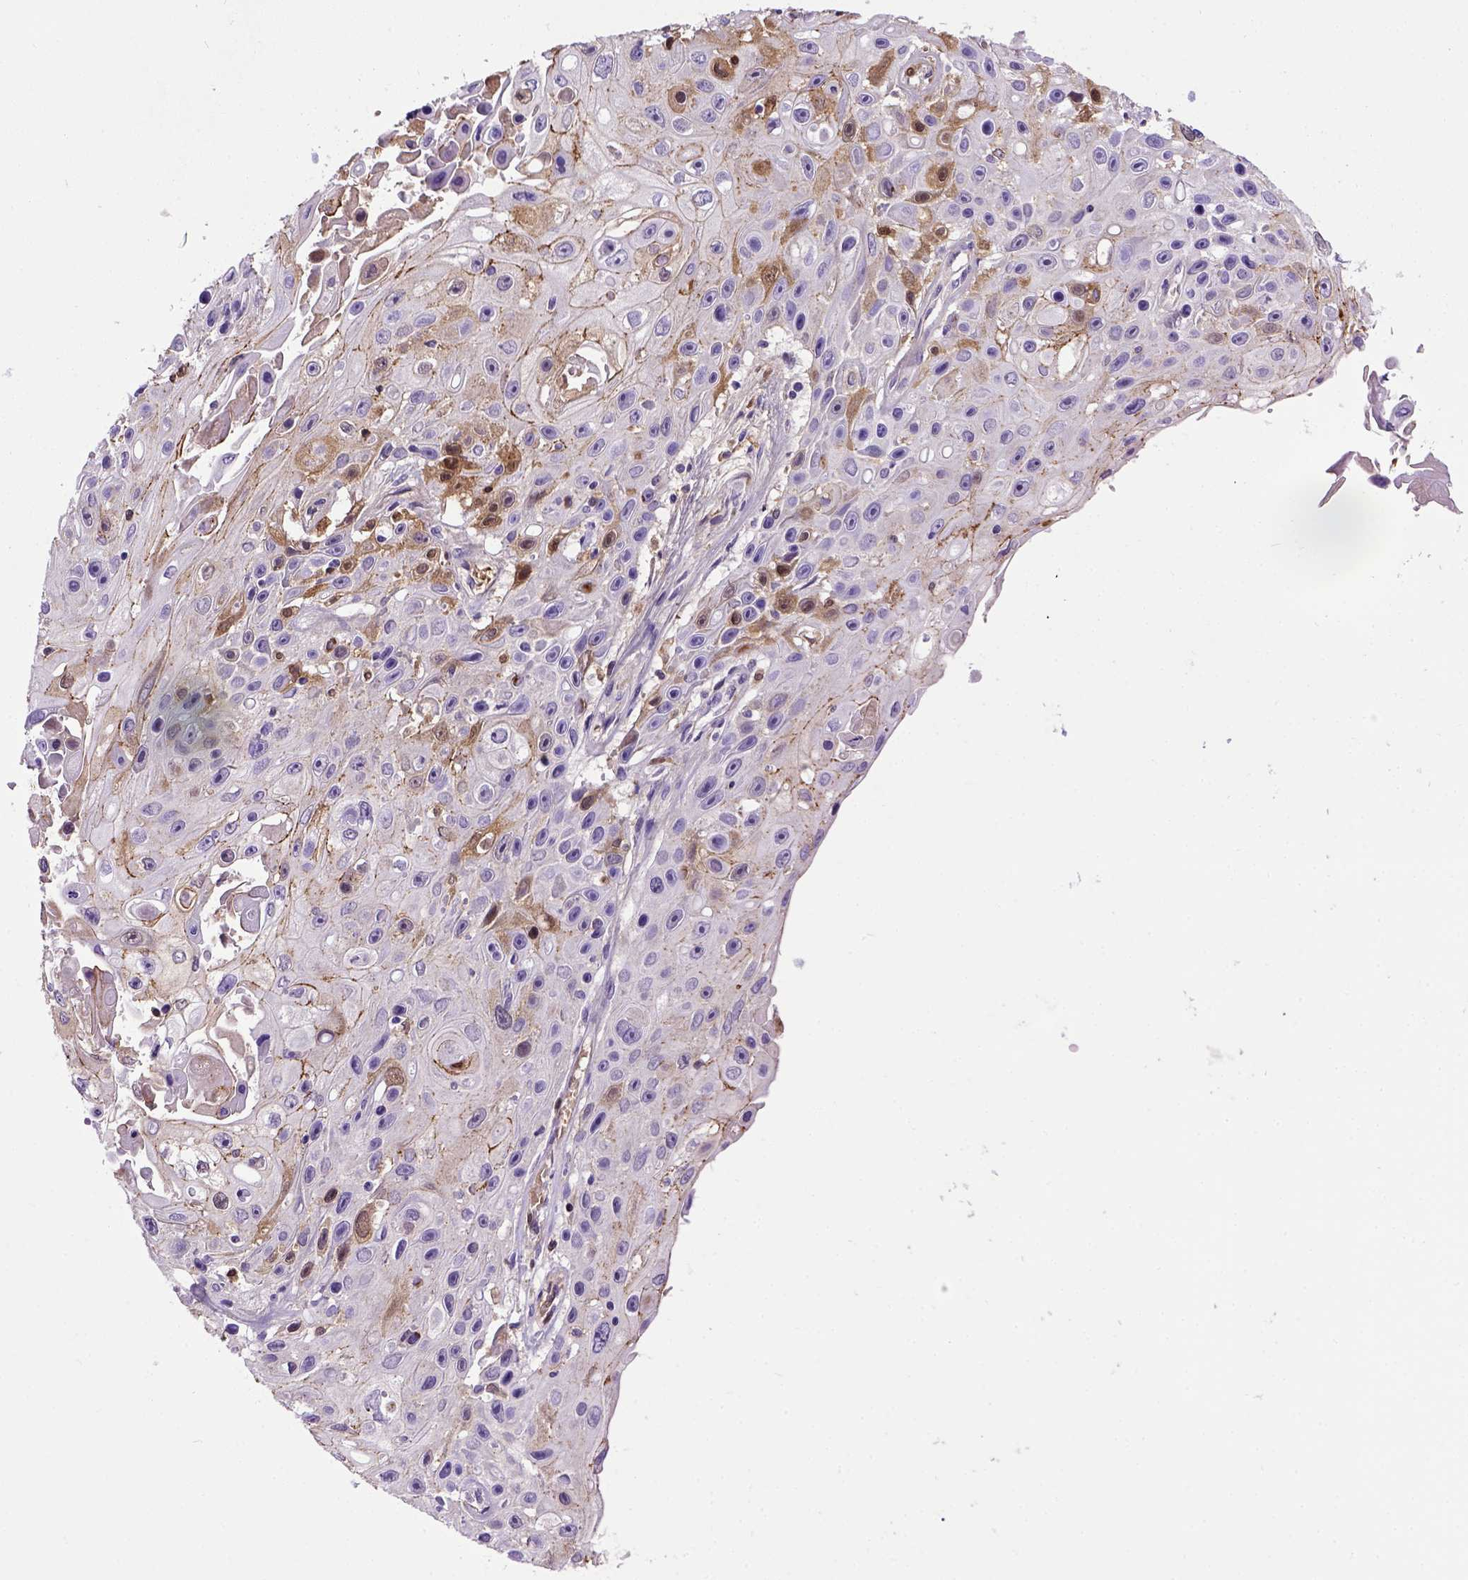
{"staining": {"intensity": "moderate", "quantity": "<25%", "location": "cytoplasmic/membranous"}, "tissue": "skin cancer", "cell_type": "Tumor cells", "image_type": "cancer", "snomed": [{"axis": "morphology", "description": "Squamous cell carcinoma, NOS"}, {"axis": "topography", "description": "Skin"}], "caption": "Immunohistochemical staining of squamous cell carcinoma (skin) reveals low levels of moderate cytoplasmic/membranous protein expression in approximately <25% of tumor cells.", "gene": "CDH1", "patient": {"sex": "male", "age": 82}}